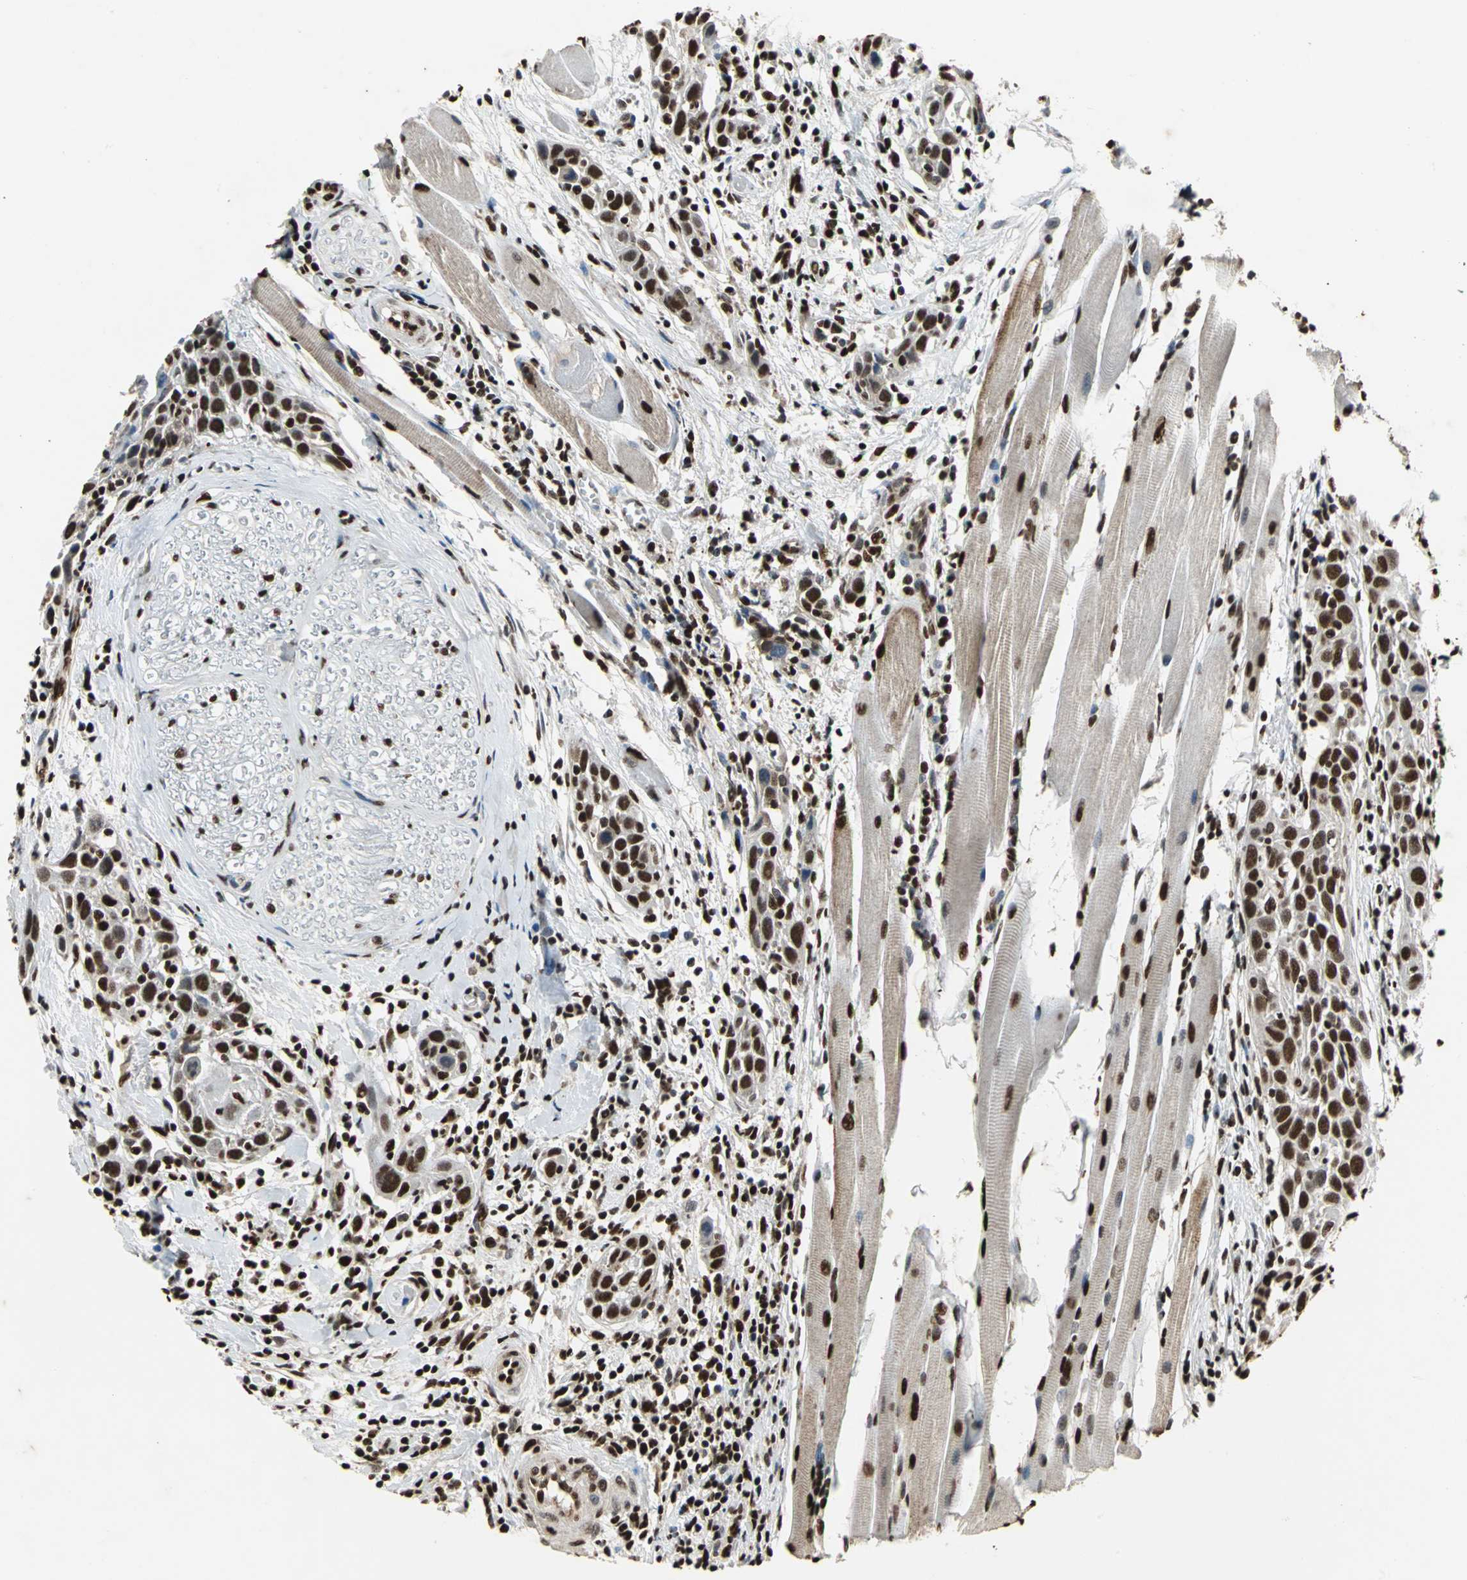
{"staining": {"intensity": "strong", "quantity": ">75%", "location": "nuclear"}, "tissue": "head and neck cancer", "cell_type": "Tumor cells", "image_type": "cancer", "snomed": [{"axis": "morphology", "description": "Normal tissue, NOS"}, {"axis": "morphology", "description": "Squamous cell carcinoma, NOS"}, {"axis": "topography", "description": "Oral tissue"}, {"axis": "topography", "description": "Head-Neck"}], "caption": "Immunohistochemistry (IHC) (DAB) staining of head and neck squamous cell carcinoma exhibits strong nuclear protein positivity in approximately >75% of tumor cells.", "gene": "ANP32A", "patient": {"sex": "female", "age": 50}}